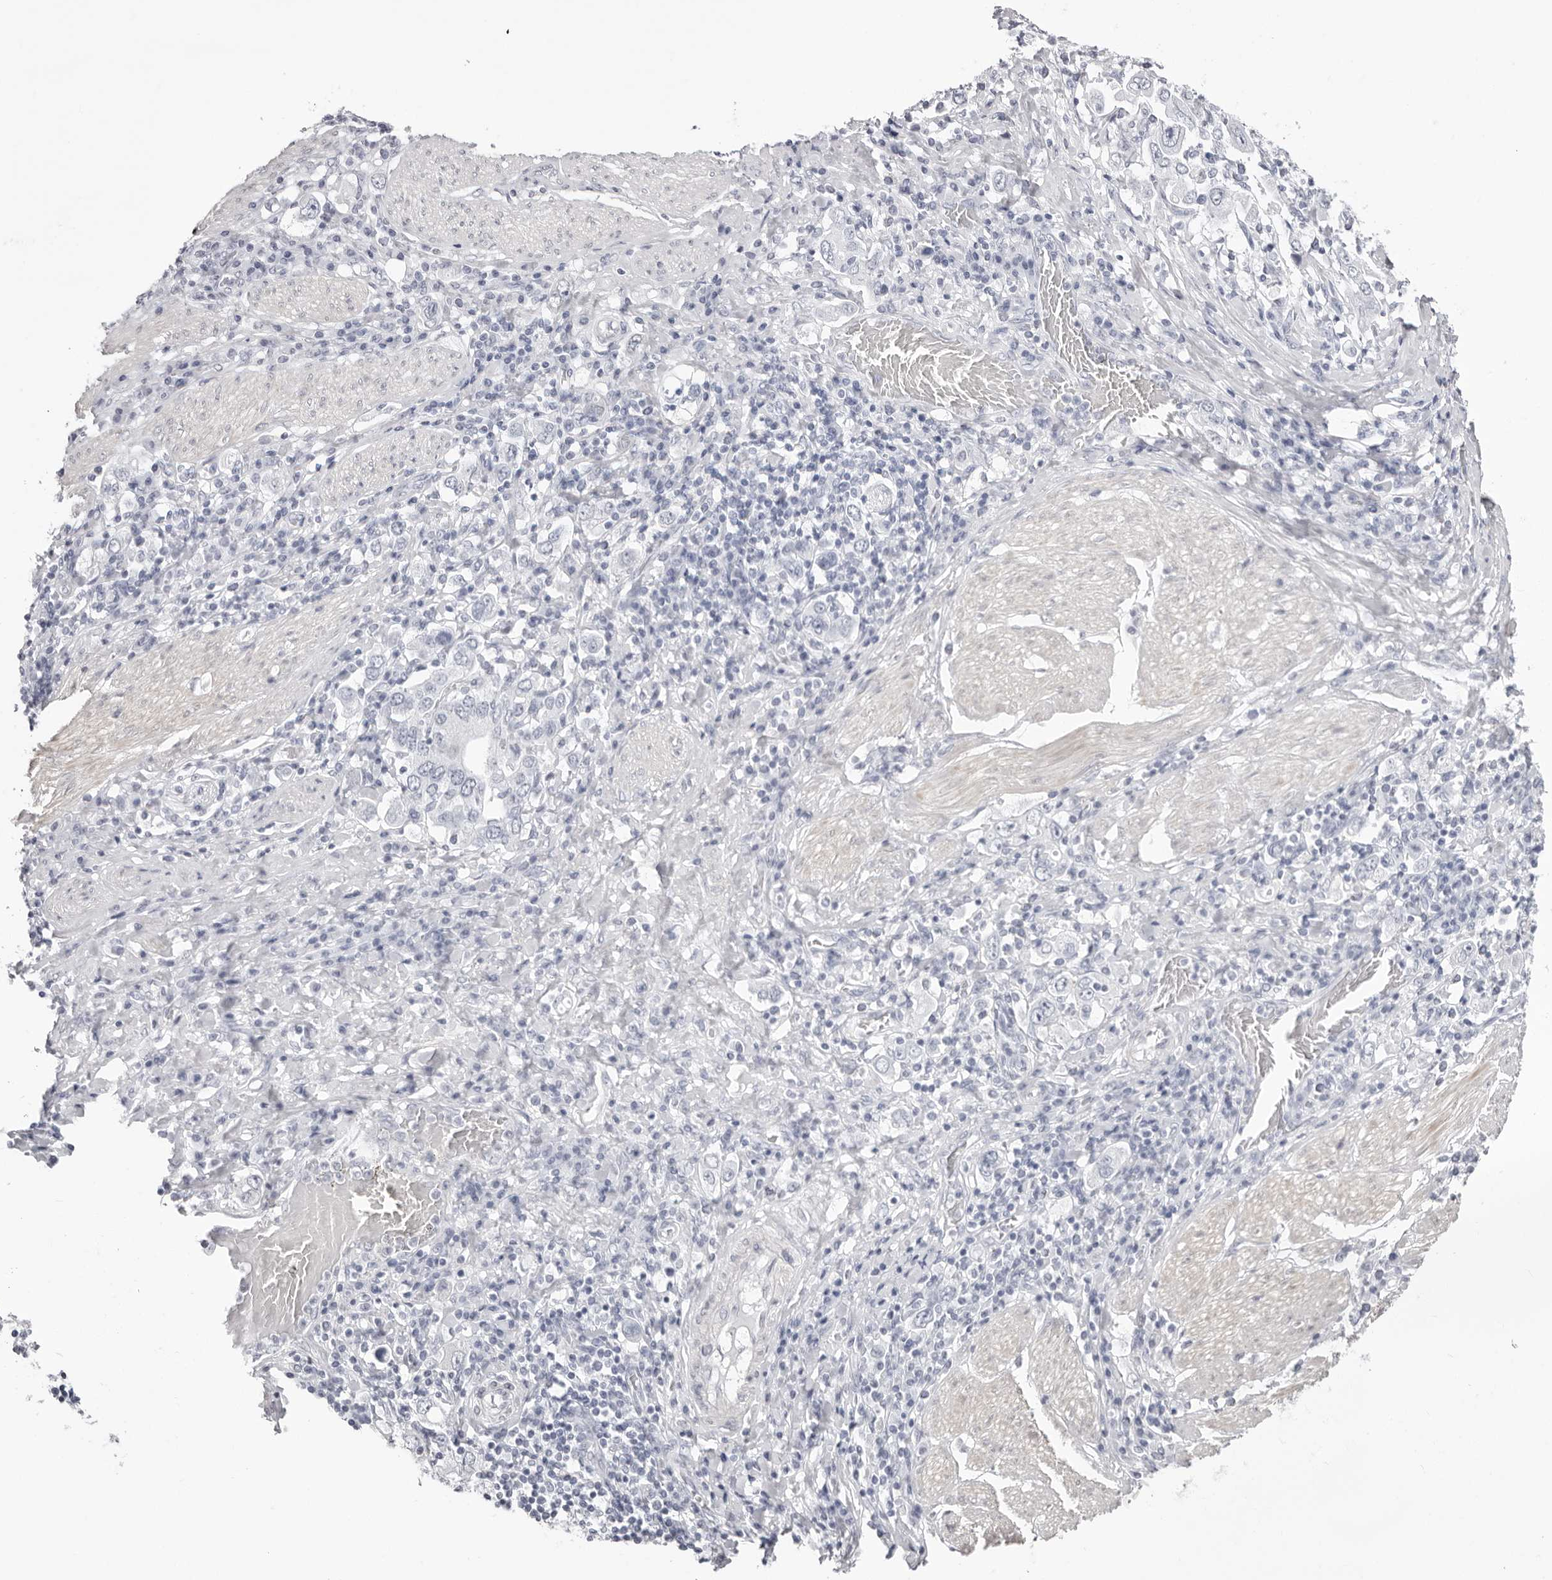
{"staining": {"intensity": "negative", "quantity": "none", "location": "none"}, "tissue": "stomach cancer", "cell_type": "Tumor cells", "image_type": "cancer", "snomed": [{"axis": "morphology", "description": "Adenocarcinoma, NOS"}, {"axis": "topography", "description": "Stomach, upper"}], "caption": "Protein analysis of stomach cancer (adenocarcinoma) displays no significant staining in tumor cells.", "gene": "INSL3", "patient": {"sex": "male", "age": 62}}